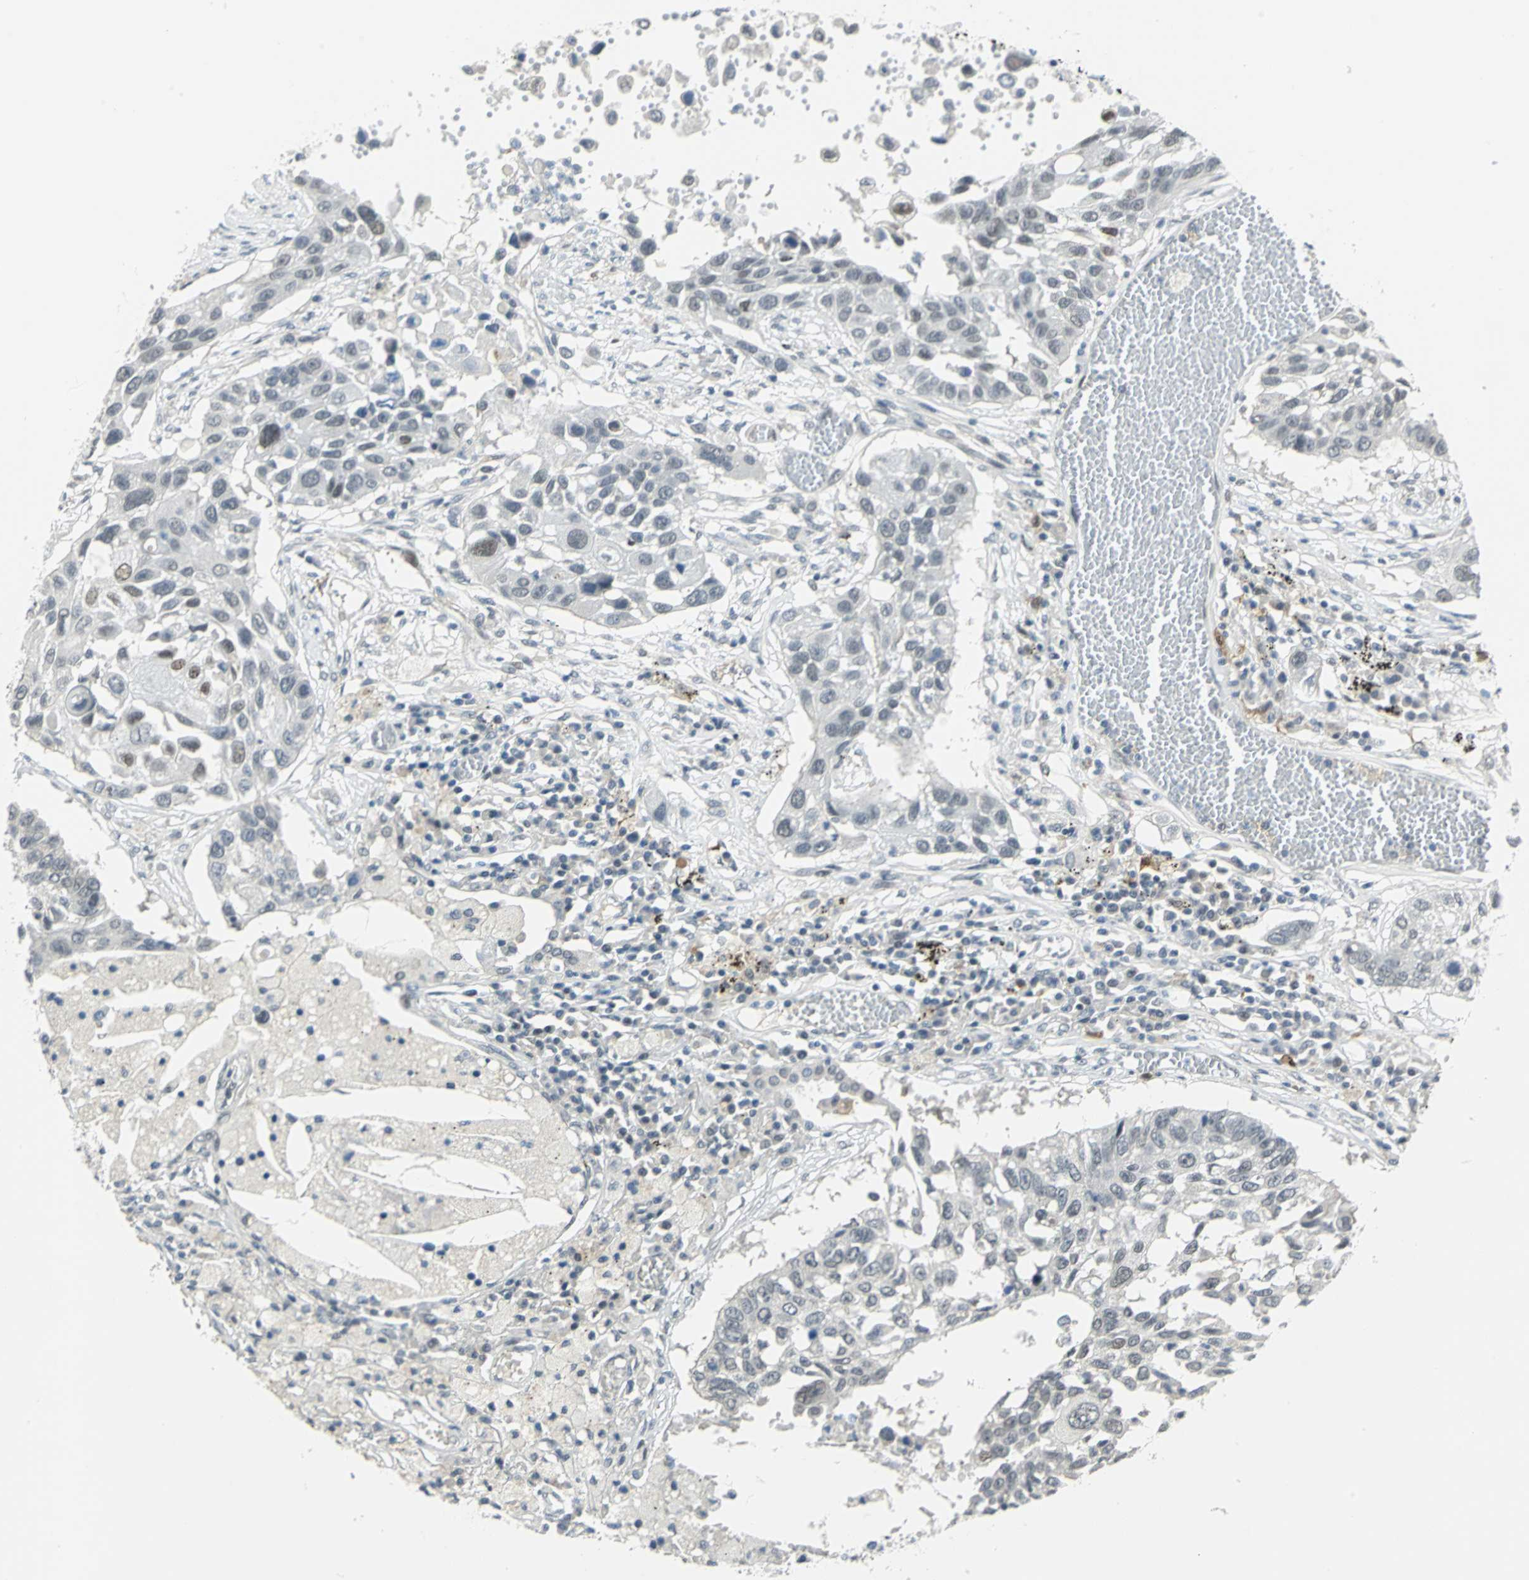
{"staining": {"intensity": "negative", "quantity": "none", "location": "none"}, "tissue": "lung cancer", "cell_type": "Tumor cells", "image_type": "cancer", "snomed": [{"axis": "morphology", "description": "Squamous cell carcinoma, NOS"}, {"axis": "topography", "description": "Lung"}], "caption": "A micrograph of human squamous cell carcinoma (lung) is negative for staining in tumor cells. (IHC, brightfield microscopy, high magnification).", "gene": "MTMR10", "patient": {"sex": "male", "age": 71}}